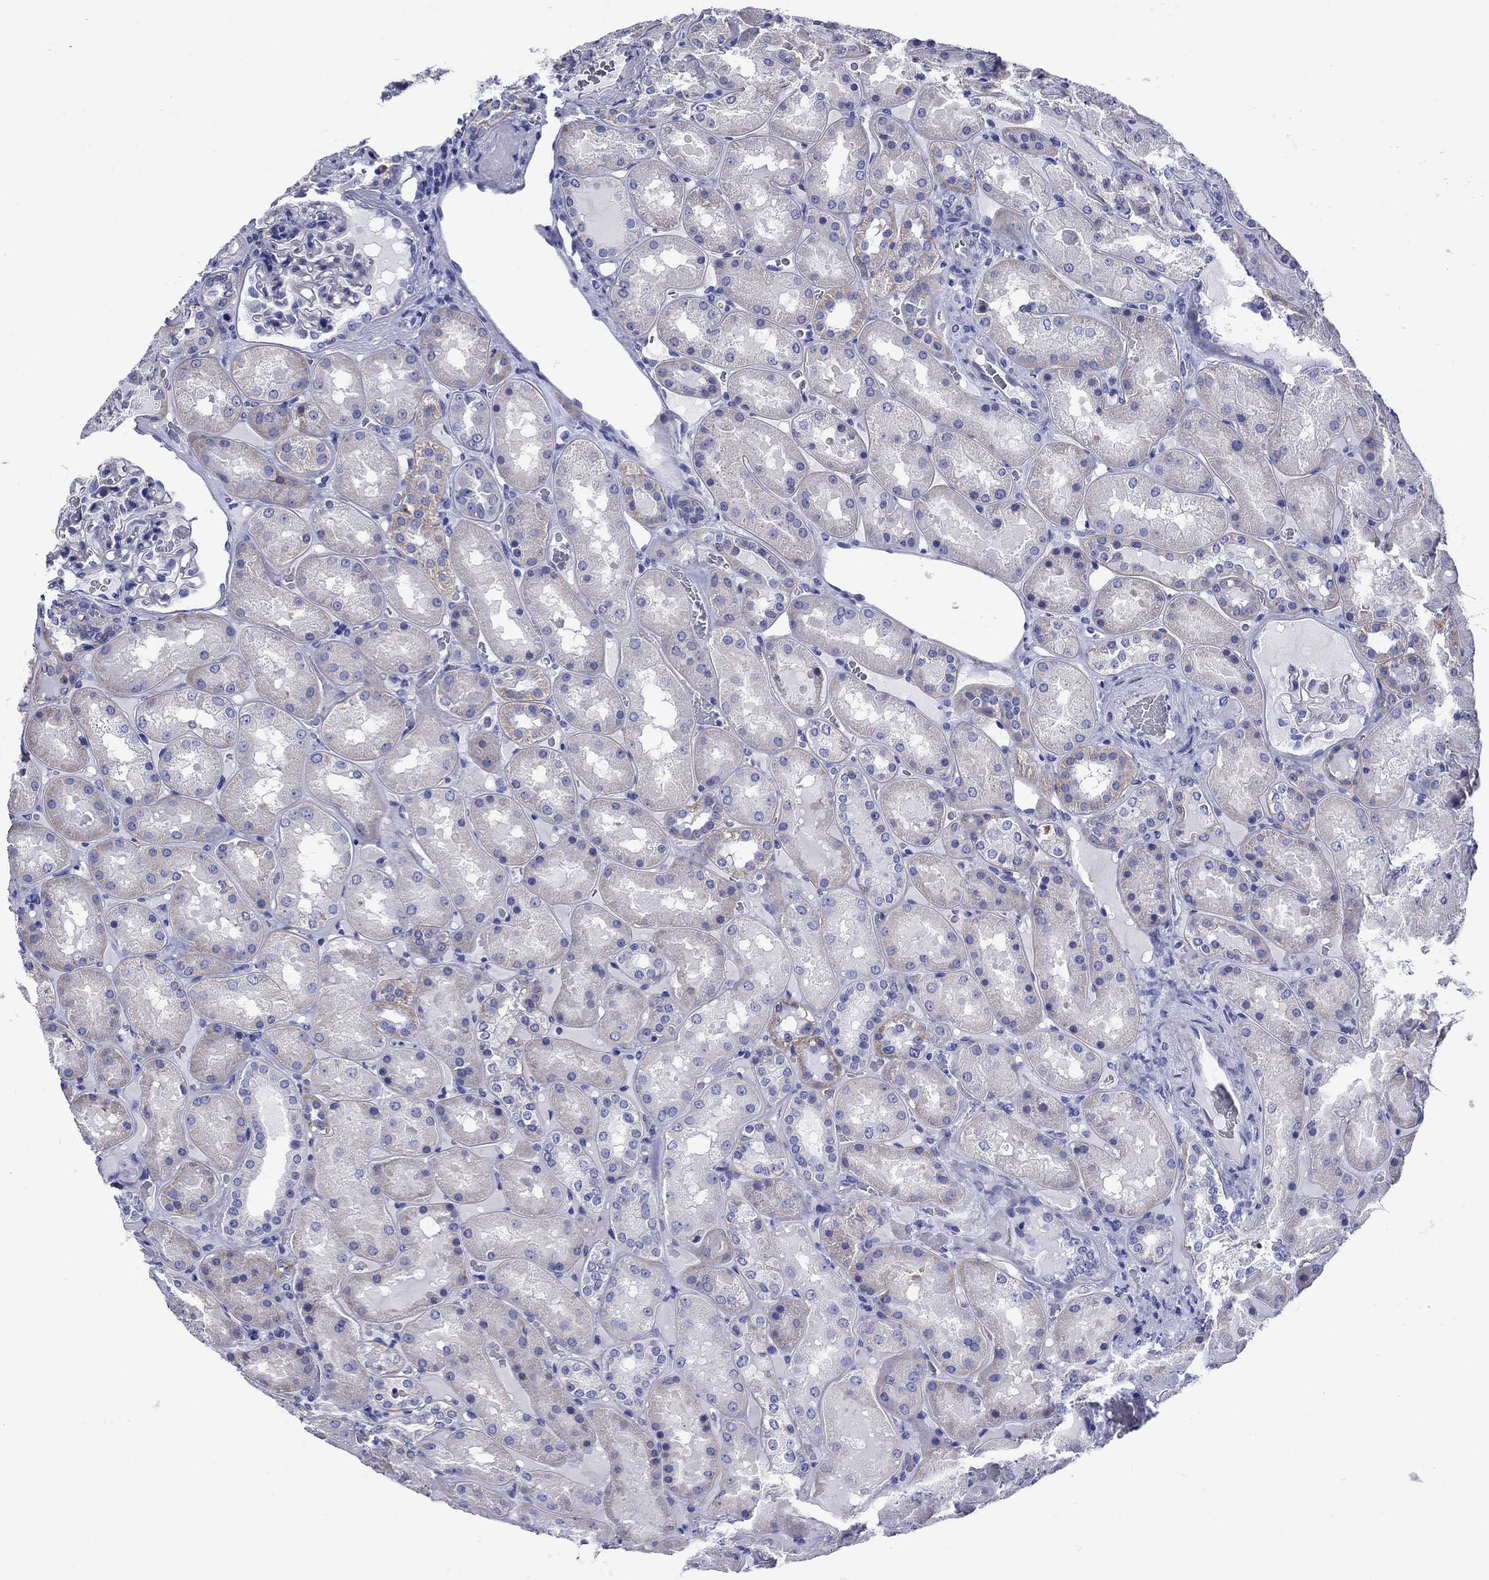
{"staining": {"intensity": "negative", "quantity": "none", "location": "none"}, "tissue": "kidney", "cell_type": "Cells in glomeruli", "image_type": "normal", "snomed": [{"axis": "morphology", "description": "Normal tissue, NOS"}, {"axis": "topography", "description": "Kidney"}], "caption": "Protein analysis of normal kidney exhibits no significant staining in cells in glomeruli. (DAB (3,3'-diaminobenzidine) immunohistochemistry (IHC), high magnification).", "gene": "SLC1A2", "patient": {"sex": "male", "age": 73}}